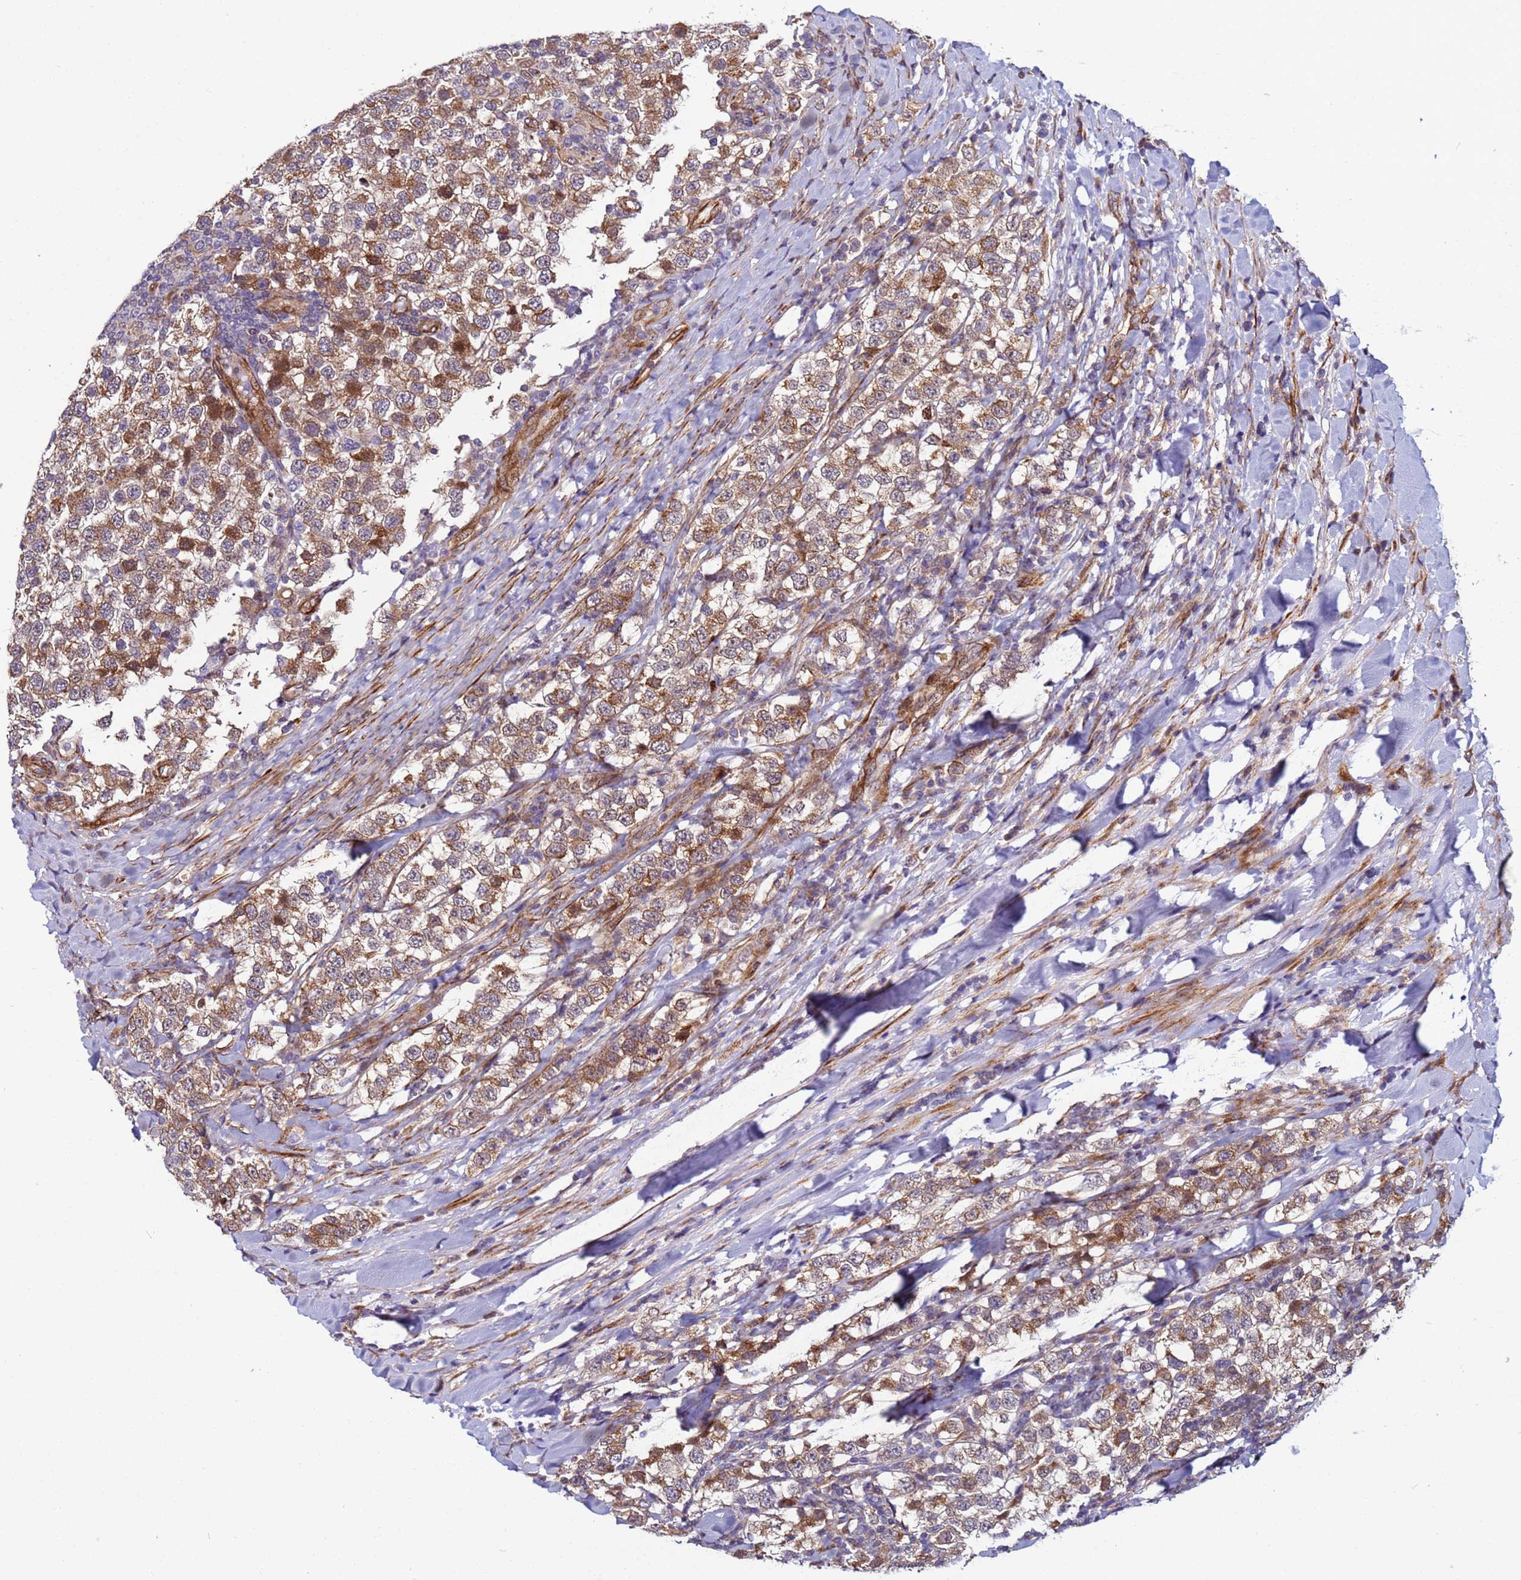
{"staining": {"intensity": "moderate", "quantity": ">75%", "location": "cytoplasmic/membranous"}, "tissue": "testis cancer", "cell_type": "Tumor cells", "image_type": "cancer", "snomed": [{"axis": "morphology", "description": "Seminoma, NOS"}, {"axis": "topography", "description": "Testis"}], "caption": "Seminoma (testis) stained with a protein marker reveals moderate staining in tumor cells.", "gene": "MCRIP1", "patient": {"sex": "male", "age": 34}}